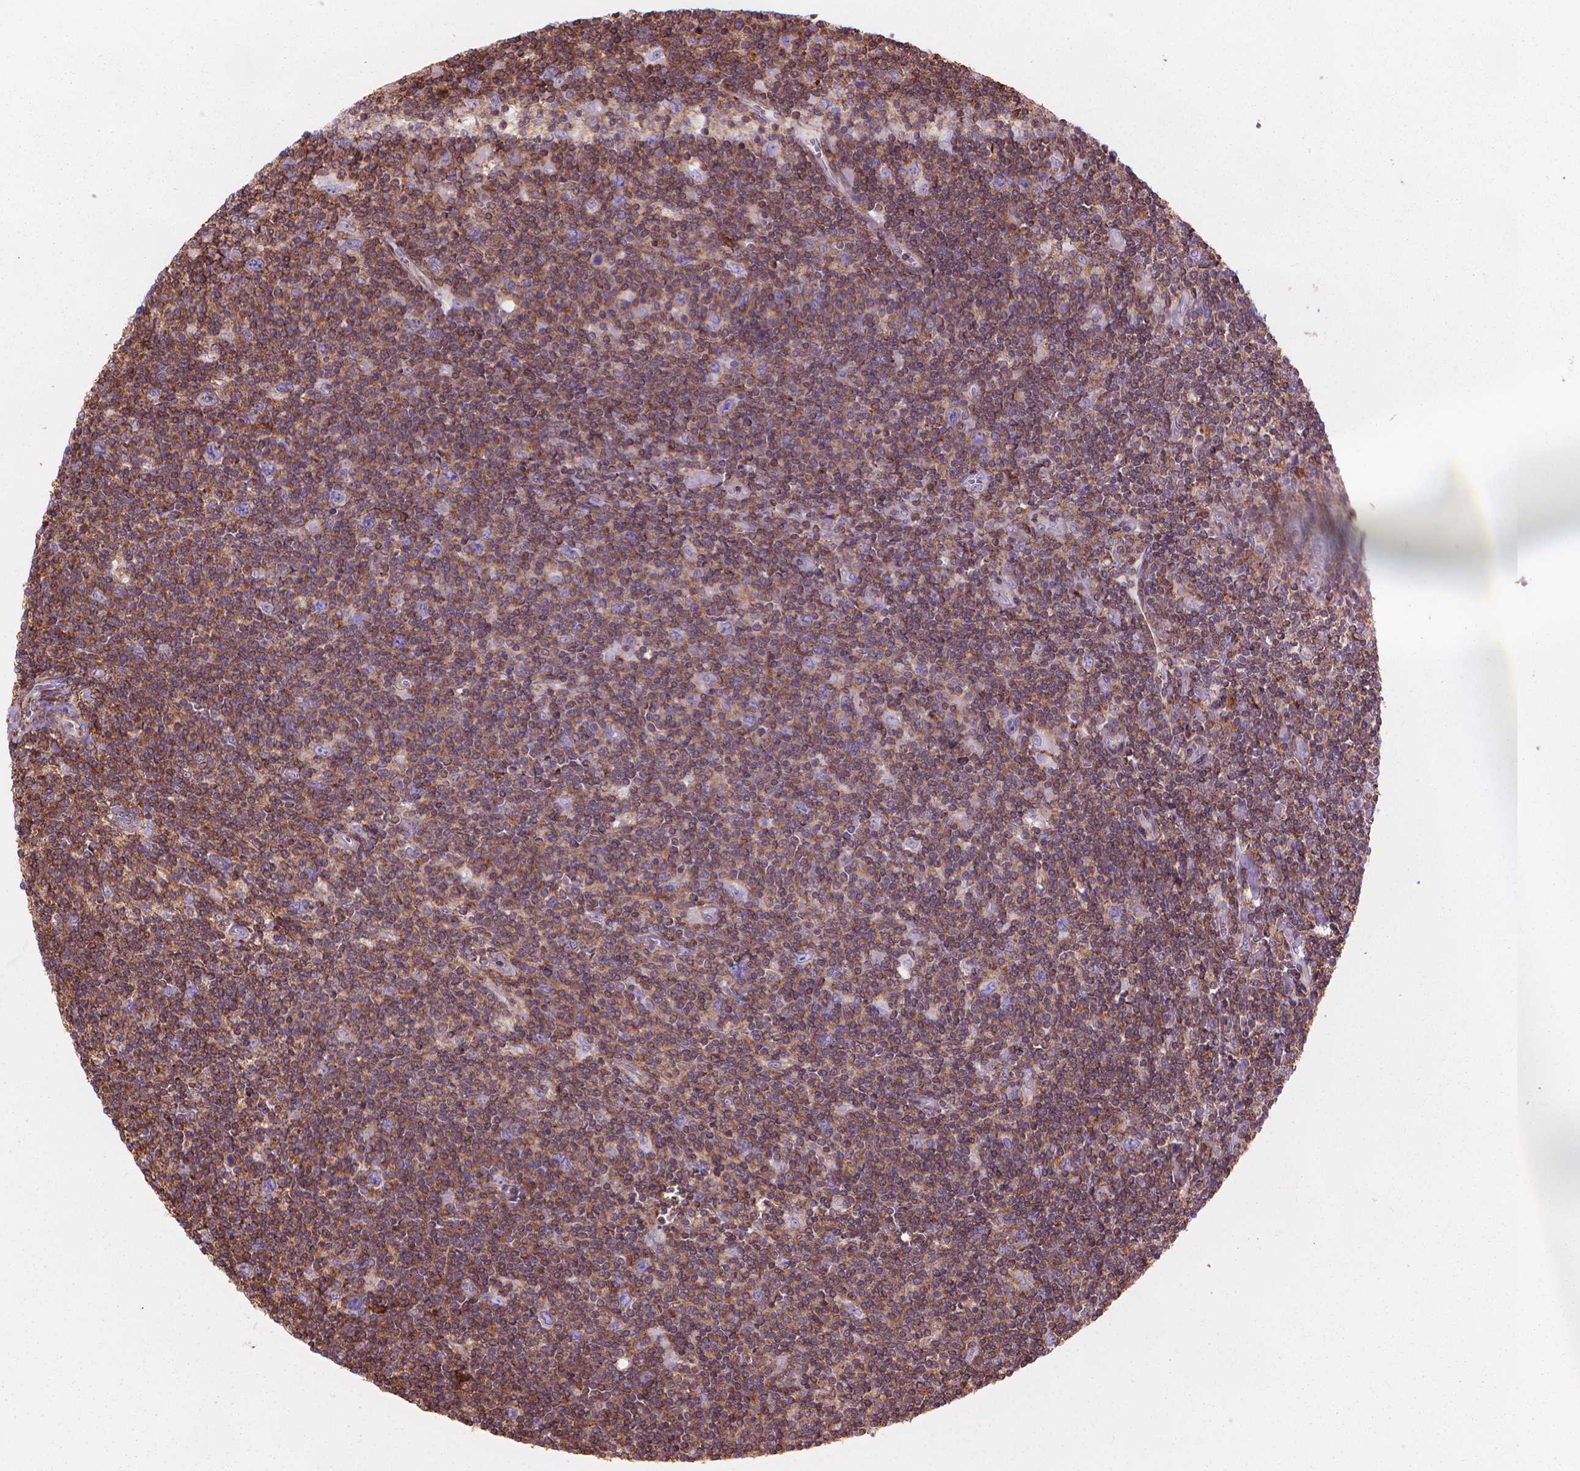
{"staining": {"intensity": "negative", "quantity": "none", "location": "none"}, "tissue": "lymphoma", "cell_type": "Tumor cells", "image_type": "cancer", "snomed": [{"axis": "morphology", "description": "Hodgkin's disease, NOS"}, {"axis": "topography", "description": "Lymph node"}], "caption": "An image of human Hodgkin's disease is negative for staining in tumor cells.", "gene": "PATJ", "patient": {"sex": "male", "age": 40}}